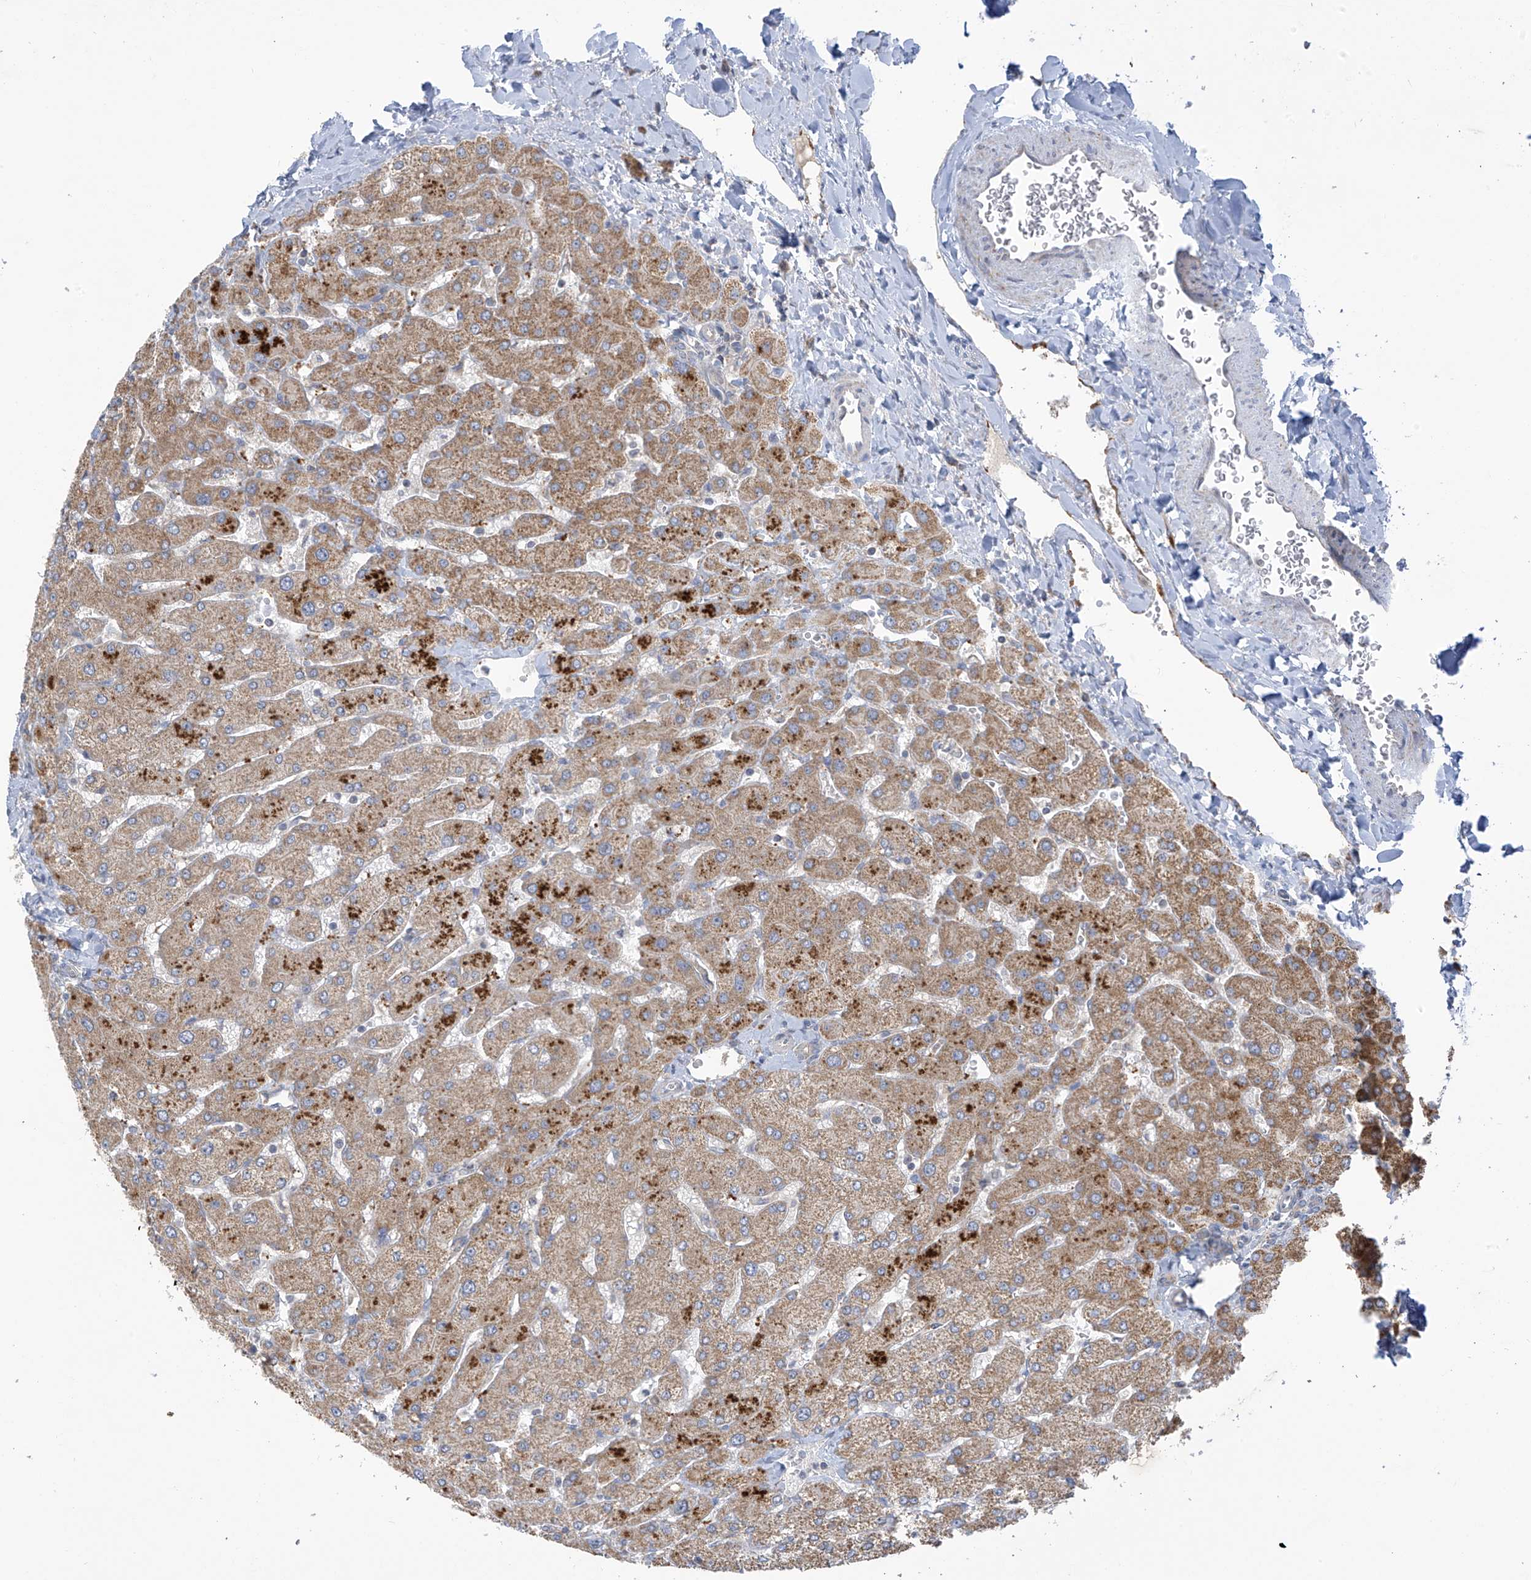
{"staining": {"intensity": "weak", "quantity": "<25%", "location": "cytoplasmic/membranous"}, "tissue": "liver", "cell_type": "Cholangiocytes", "image_type": "normal", "snomed": [{"axis": "morphology", "description": "Normal tissue, NOS"}, {"axis": "topography", "description": "Liver"}], "caption": "Immunohistochemistry histopathology image of benign liver: liver stained with DAB demonstrates no significant protein staining in cholangiocytes. Brightfield microscopy of IHC stained with DAB (3,3'-diaminobenzidine) (brown) and hematoxylin (blue), captured at high magnification.", "gene": "SCGB1D2", "patient": {"sex": "male", "age": 55}}